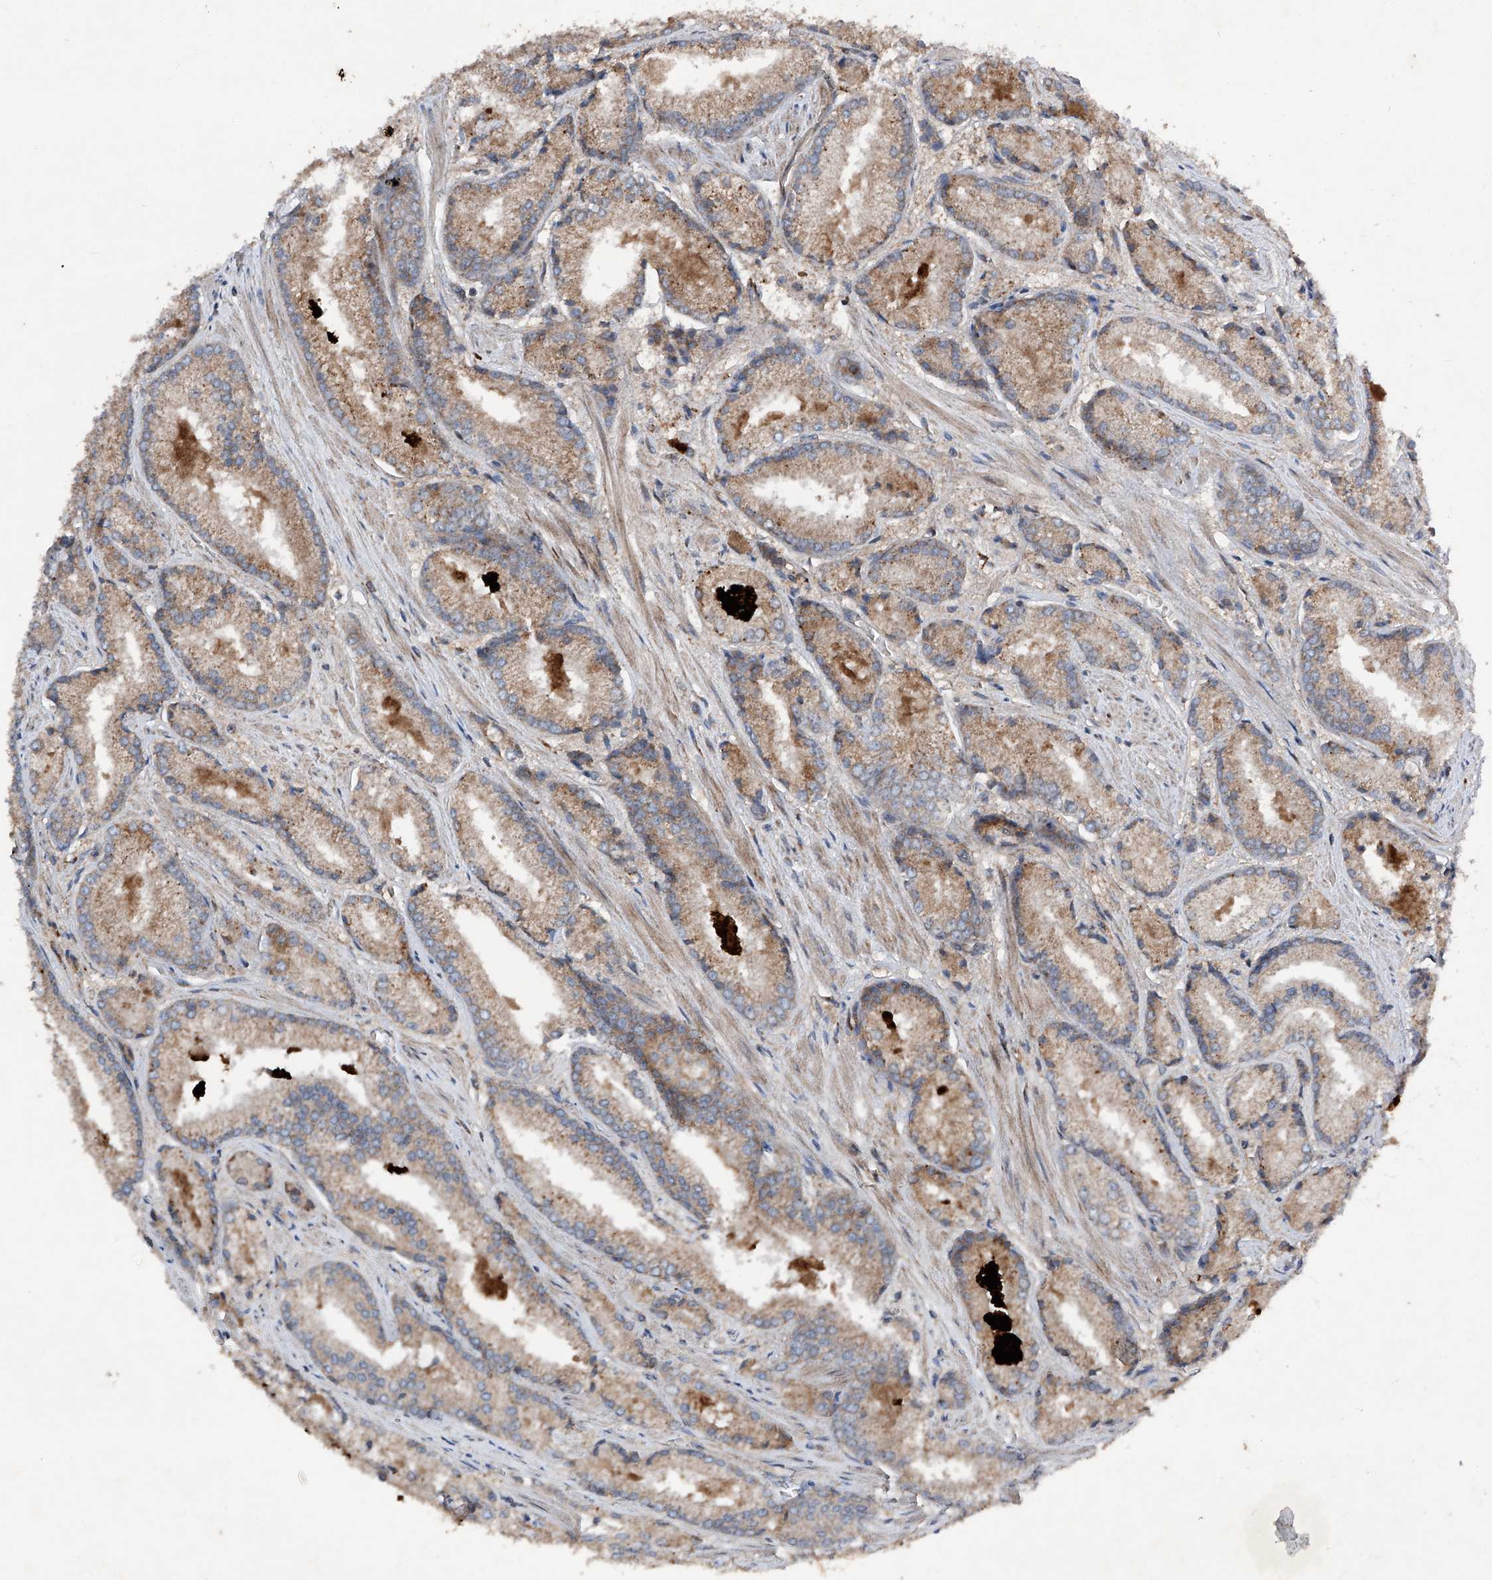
{"staining": {"intensity": "moderate", "quantity": ">75%", "location": "cytoplasmic/membranous"}, "tissue": "prostate cancer", "cell_type": "Tumor cells", "image_type": "cancer", "snomed": [{"axis": "morphology", "description": "Adenocarcinoma, Low grade"}, {"axis": "topography", "description": "Prostate"}], "caption": "Prostate low-grade adenocarcinoma stained with DAB (3,3'-diaminobenzidine) immunohistochemistry displays medium levels of moderate cytoplasmic/membranous positivity in approximately >75% of tumor cells.", "gene": "DAD1", "patient": {"sex": "male", "age": 54}}